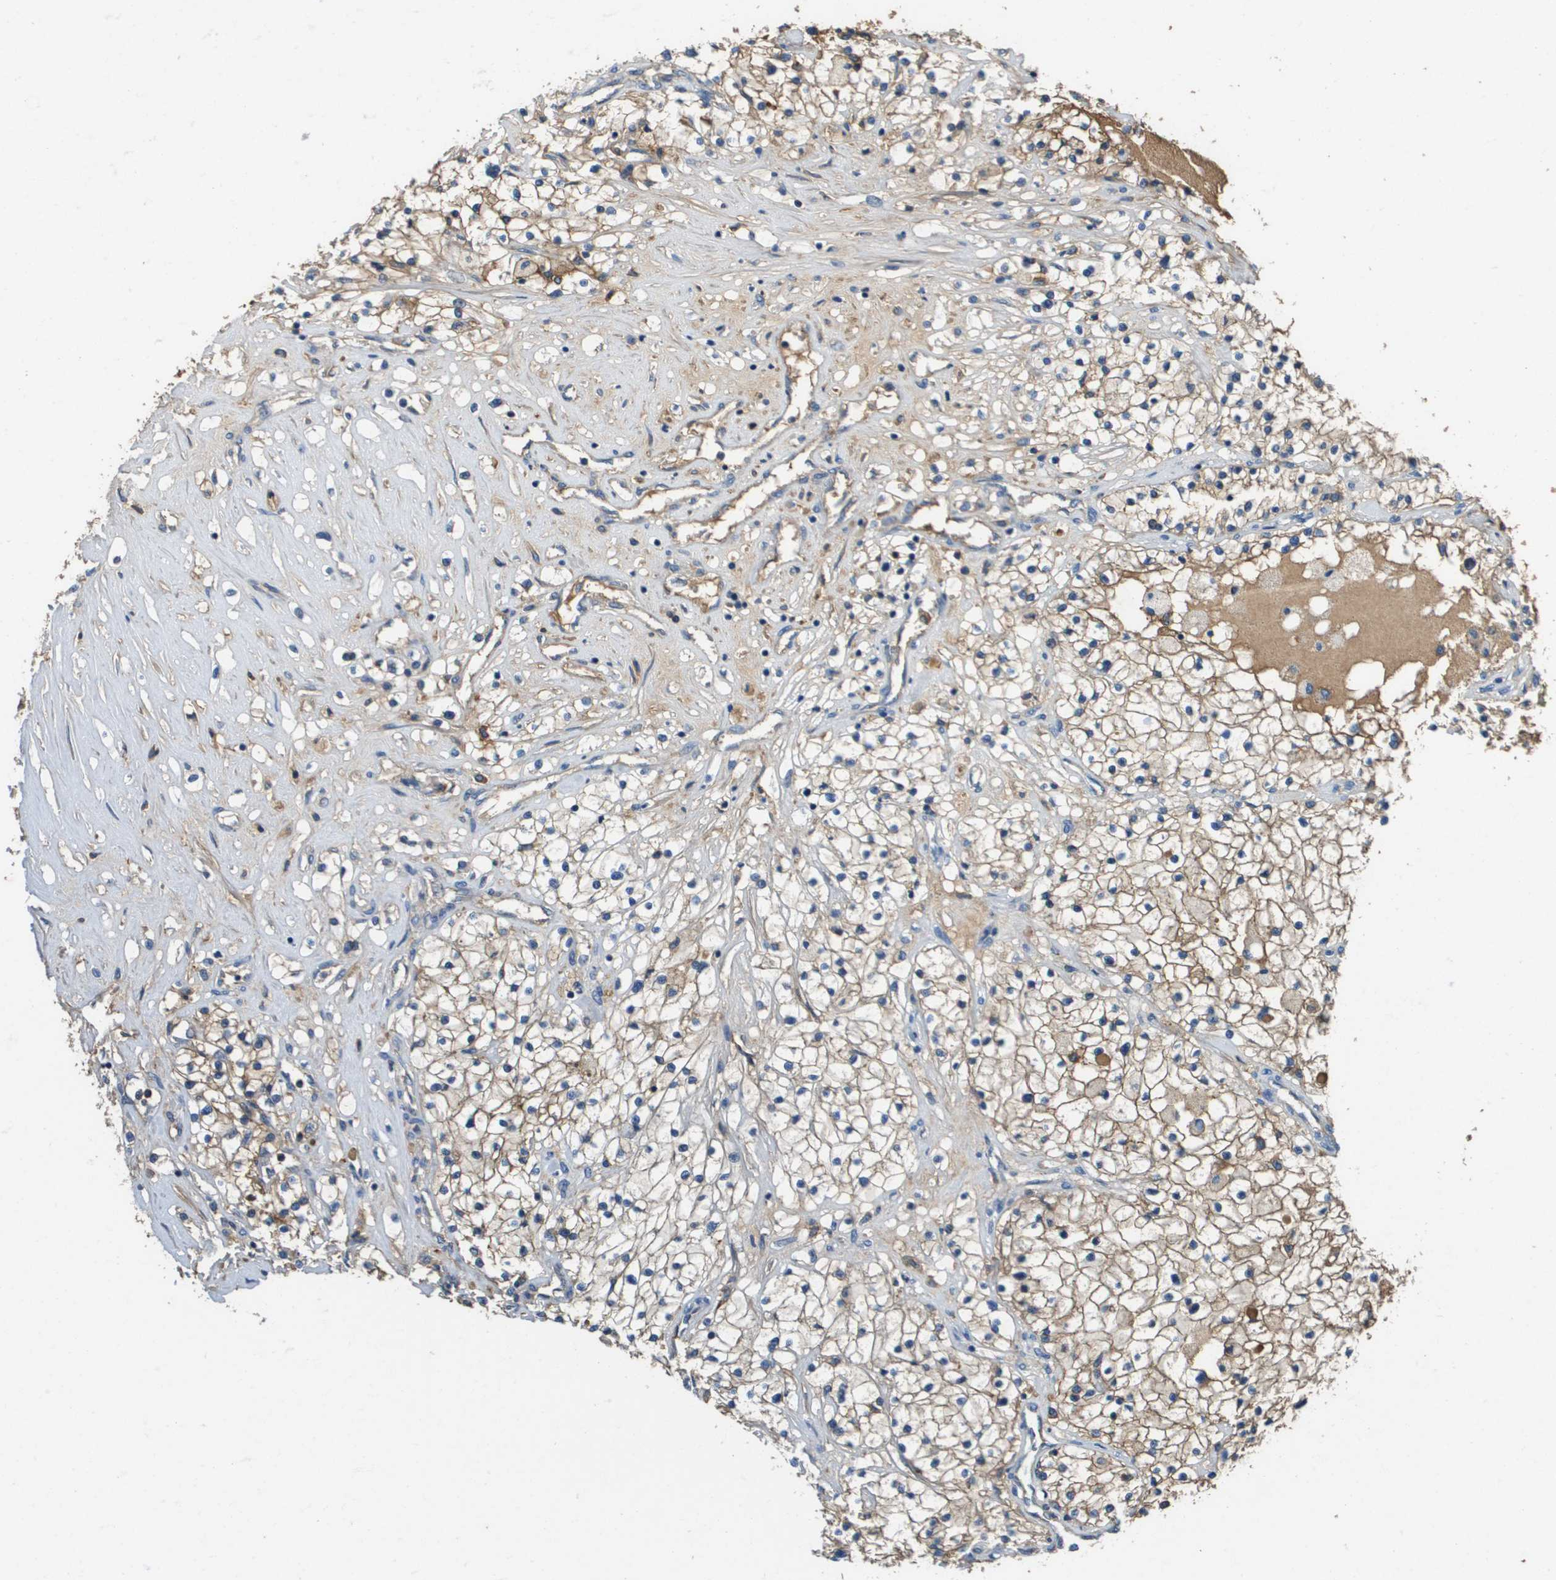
{"staining": {"intensity": "weak", "quantity": ">75%", "location": "cytoplasmic/membranous"}, "tissue": "renal cancer", "cell_type": "Tumor cells", "image_type": "cancer", "snomed": [{"axis": "morphology", "description": "Adenocarcinoma, NOS"}, {"axis": "topography", "description": "Kidney"}], "caption": "This micrograph exhibits immunohistochemistry (IHC) staining of renal cancer (adenocarcinoma), with low weak cytoplasmic/membranous staining in about >75% of tumor cells.", "gene": "SLC16A3", "patient": {"sex": "male", "age": 68}}